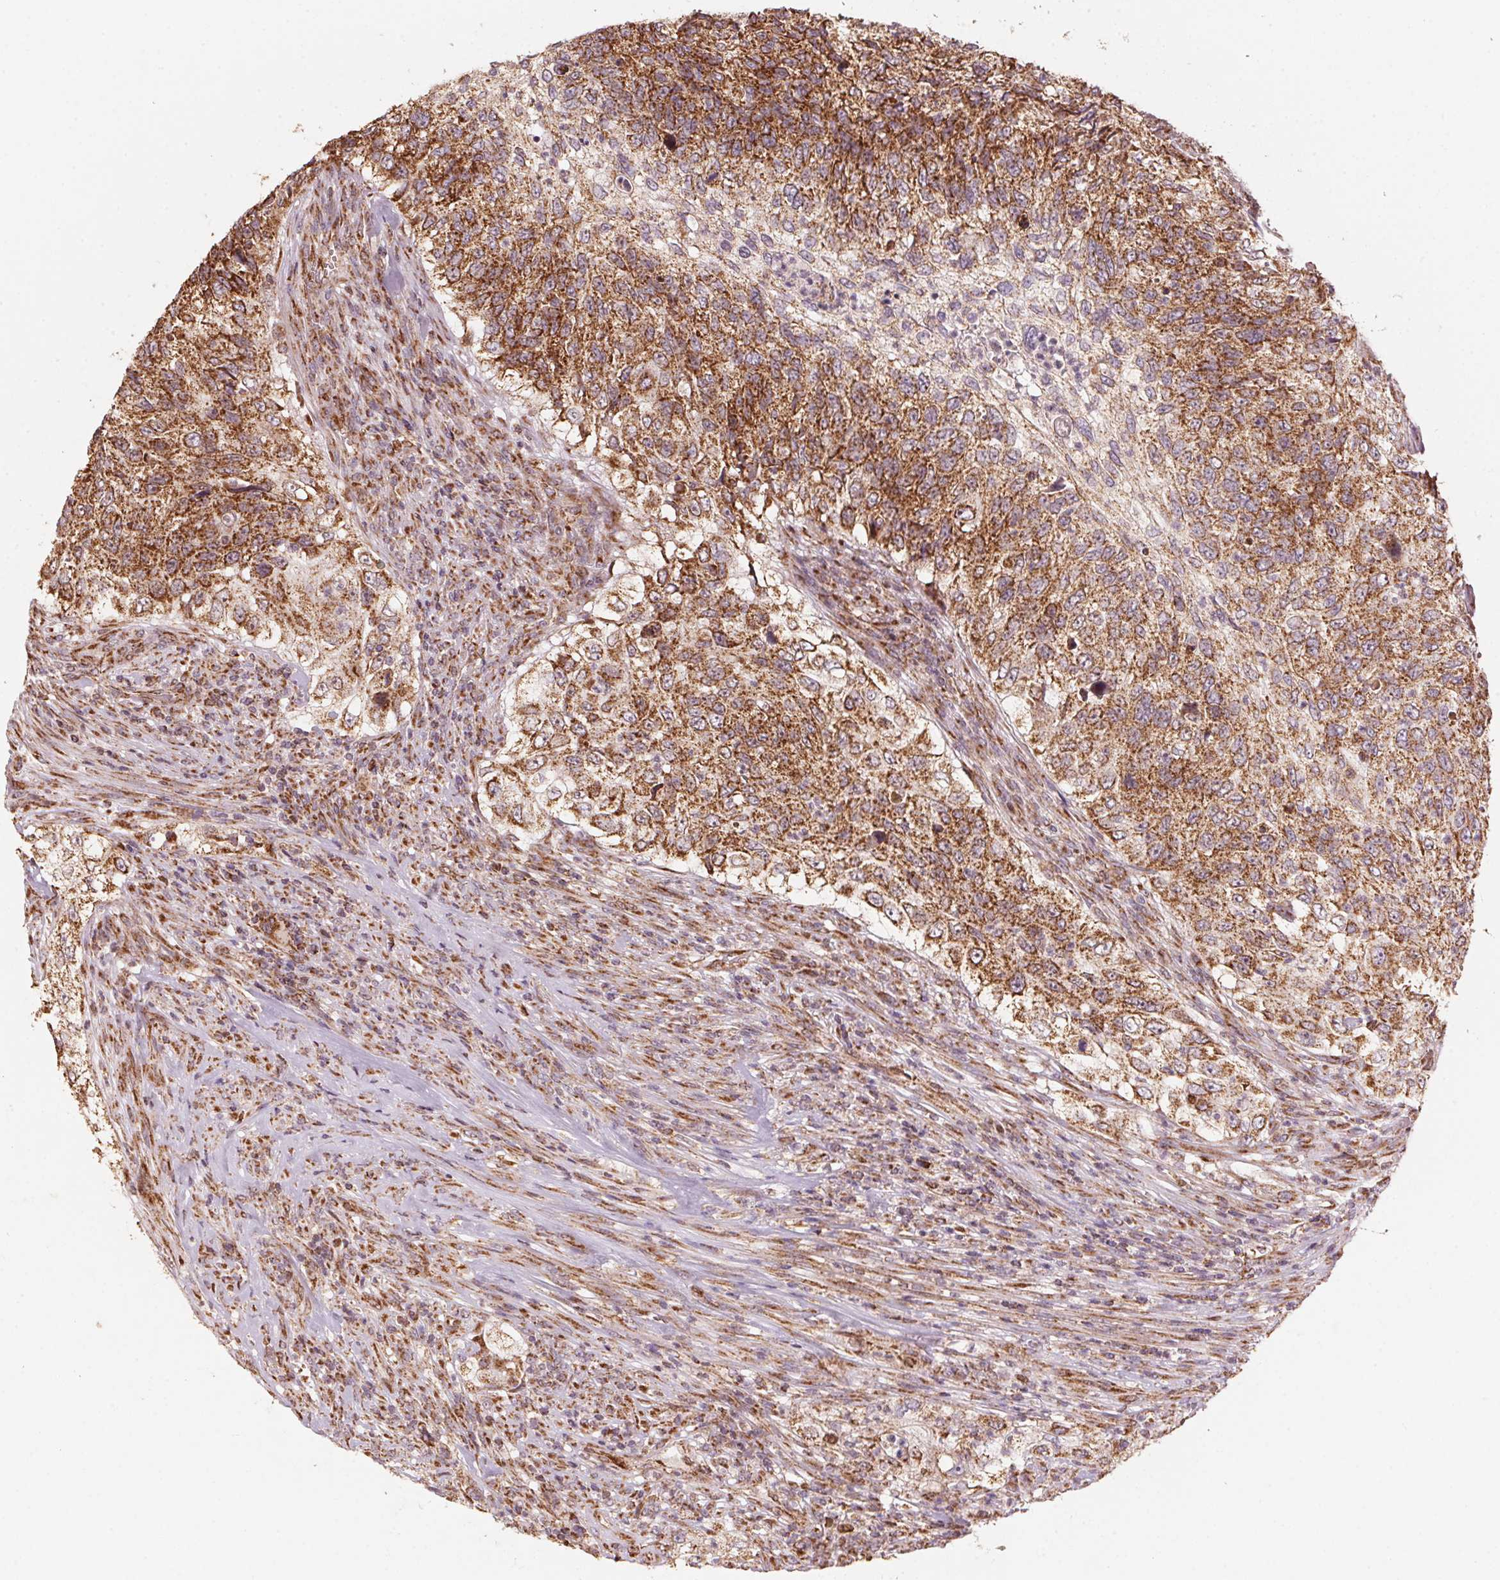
{"staining": {"intensity": "strong", "quantity": ">75%", "location": "cytoplasmic/membranous"}, "tissue": "urothelial cancer", "cell_type": "Tumor cells", "image_type": "cancer", "snomed": [{"axis": "morphology", "description": "Urothelial carcinoma, High grade"}, {"axis": "topography", "description": "Urinary bladder"}], "caption": "Urothelial cancer stained with a protein marker reveals strong staining in tumor cells.", "gene": "TOMM70", "patient": {"sex": "female", "age": 60}}